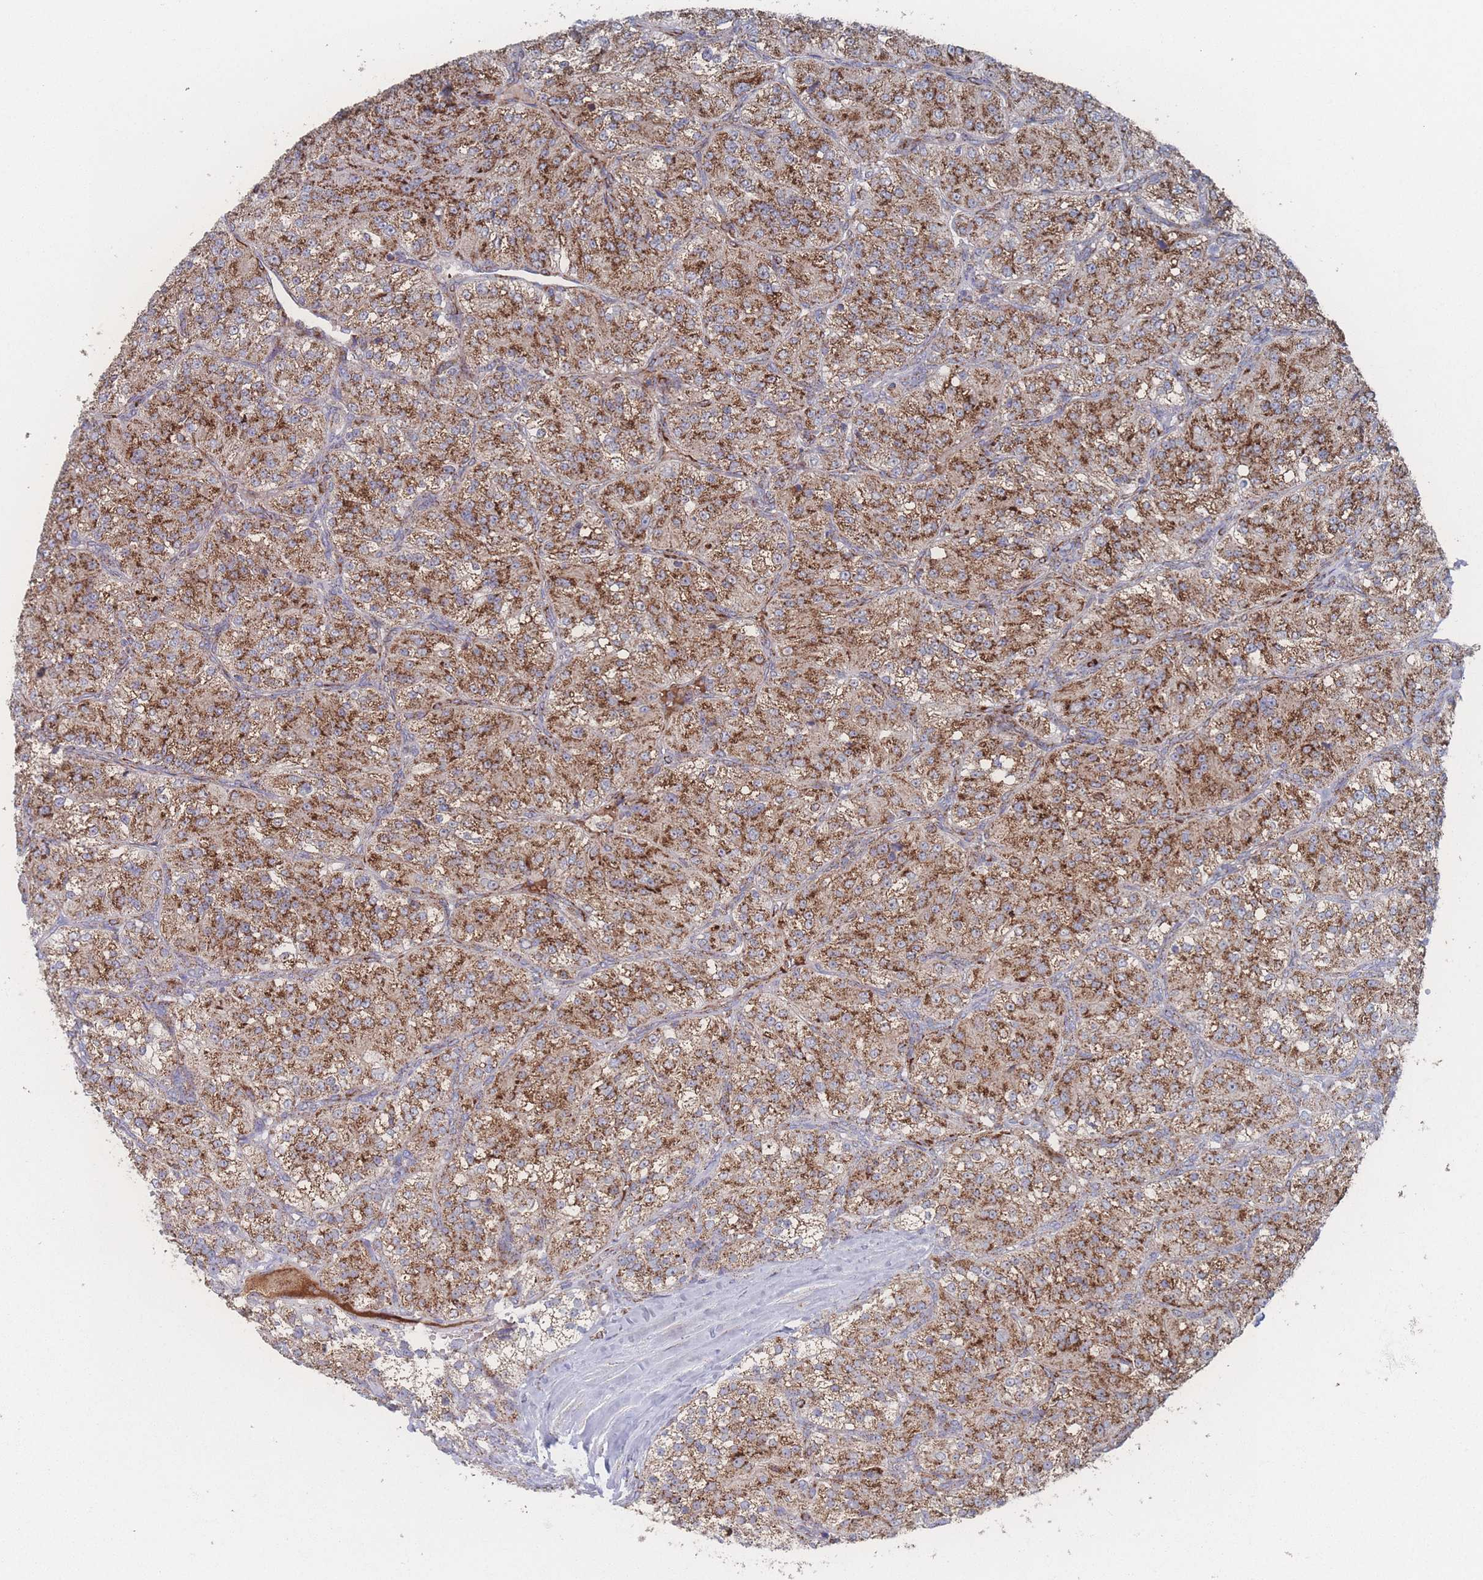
{"staining": {"intensity": "strong", "quantity": ">75%", "location": "cytoplasmic/membranous"}, "tissue": "renal cancer", "cell_type": "Tumor cells", "image_type": "cancer", "snomed": [{"axis": "morphology", "description": "Adenocarcinoma, NOS"}, {"axis": "topography", "description": "Kidney"}], "caption": "This image shows IHC staining of human renal cancer (adenocarcinoma), with high strong cytoplasmic/membranous positivity in approximately >75% of tumor cells.", "gene": "PEX14", "patient": {"sex": "female", "age": 63}}